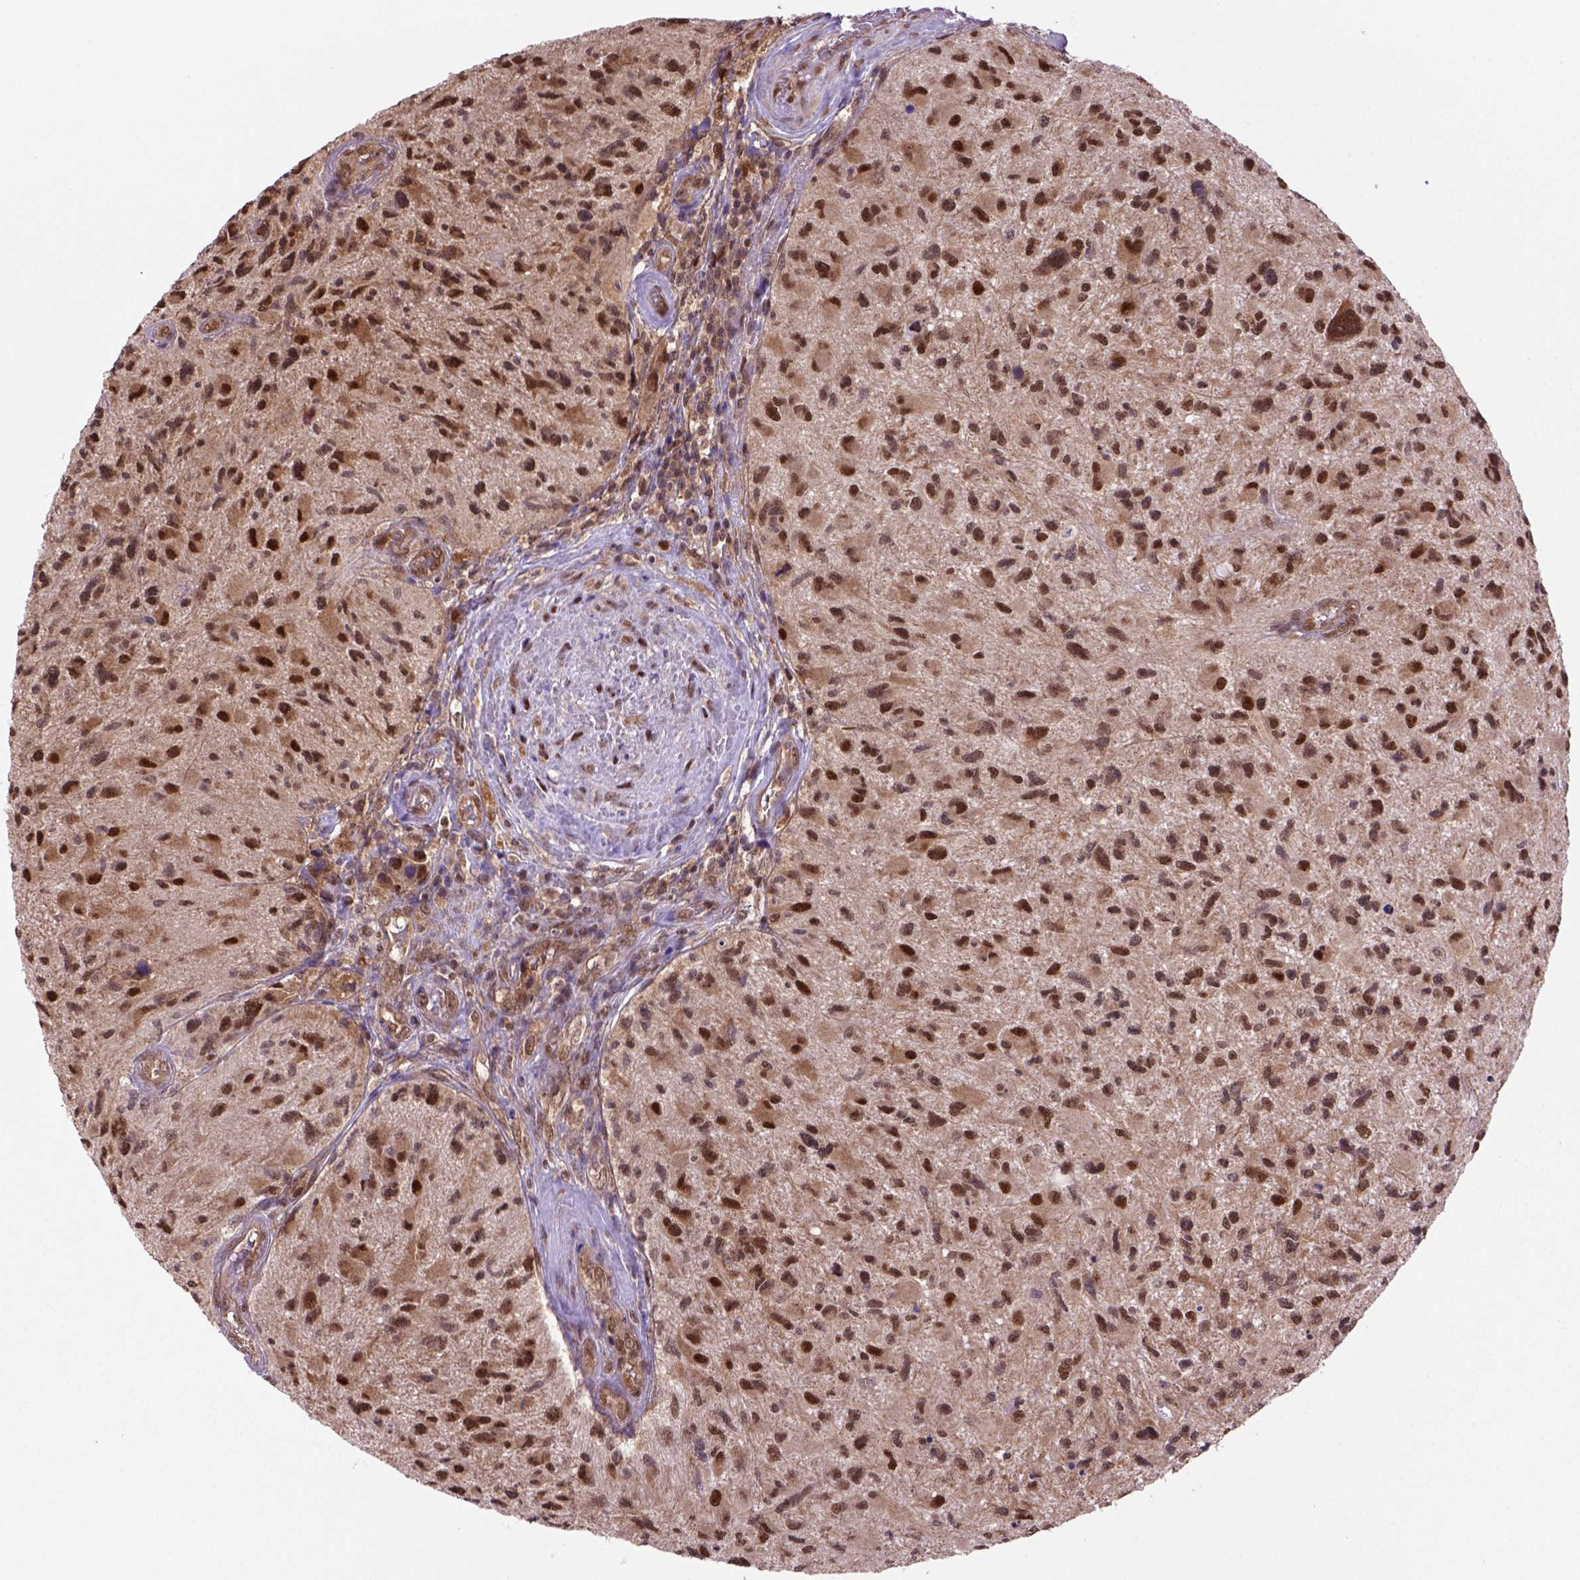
{"staining": {"intensity": "moderate", "quantity": ">75%", "location": "cytoplasmic/membranous,nuclear"}, "tissue": "glioma", "cell_type": "Tumor cells", "image_type": "cancer", "snomed": [{"axis": "morphology", "description": "Glioma, malignant, NOS"}, {"axis": "morphology", "description": "Glioma, malignant, High grade"}, {"axis": "topography", "description": "Brain"}], "caption": "Protein expression by immunohistochemistry (IHC) displays moderate cytoplasmic/membranous and nuclear staining in approximately >75% of tumor cells in glioma (malignant). The staining was performed using DAB (3,3'-diaminobenzidine), with brown indicating positive protein expression. Nuclei are stained blue with hematoxylin.", "gene": "PSMC2", "patient": {"sex": "female", "age": 71}}